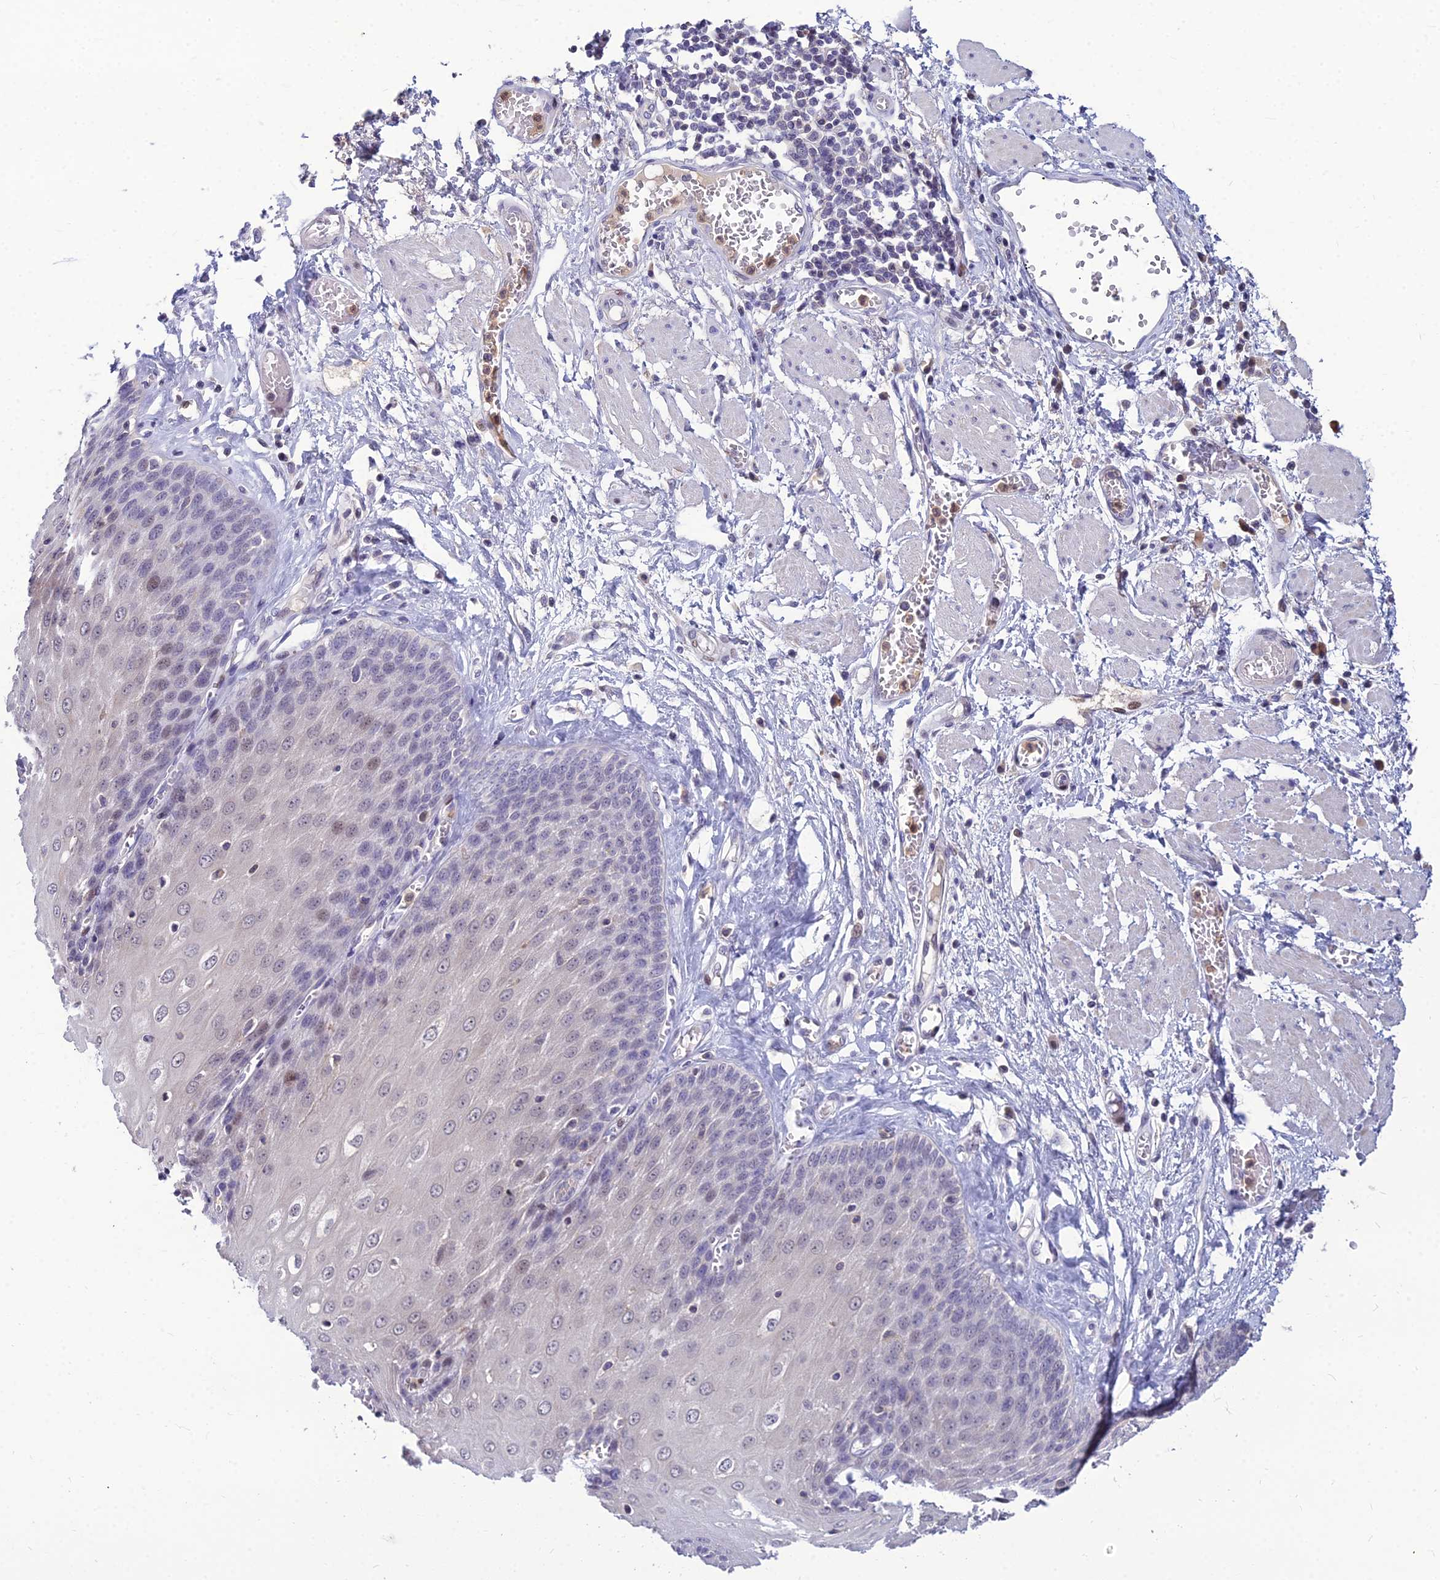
{"staining": {"intensity": "weak", "quantity": "25%-75%", "location": "nuclear"}, "tissue": "esophagus", "cell_type": "Squamous epithelial cells", "image_type": "normal", "snomed": [{"axis": "morphology", "description": "Normal tissue, NOS"}, {"axis": "topography", "description": "Esophagus"}], "caption": "DAB immunohistochemical staining of unremarkable esophagus displays weak nuclear protein positivity in approximately 25%-75% of squamous epithelial cells.", "gene": "GOLGA6A", "patient": {"sex": "male", "age": 60}}